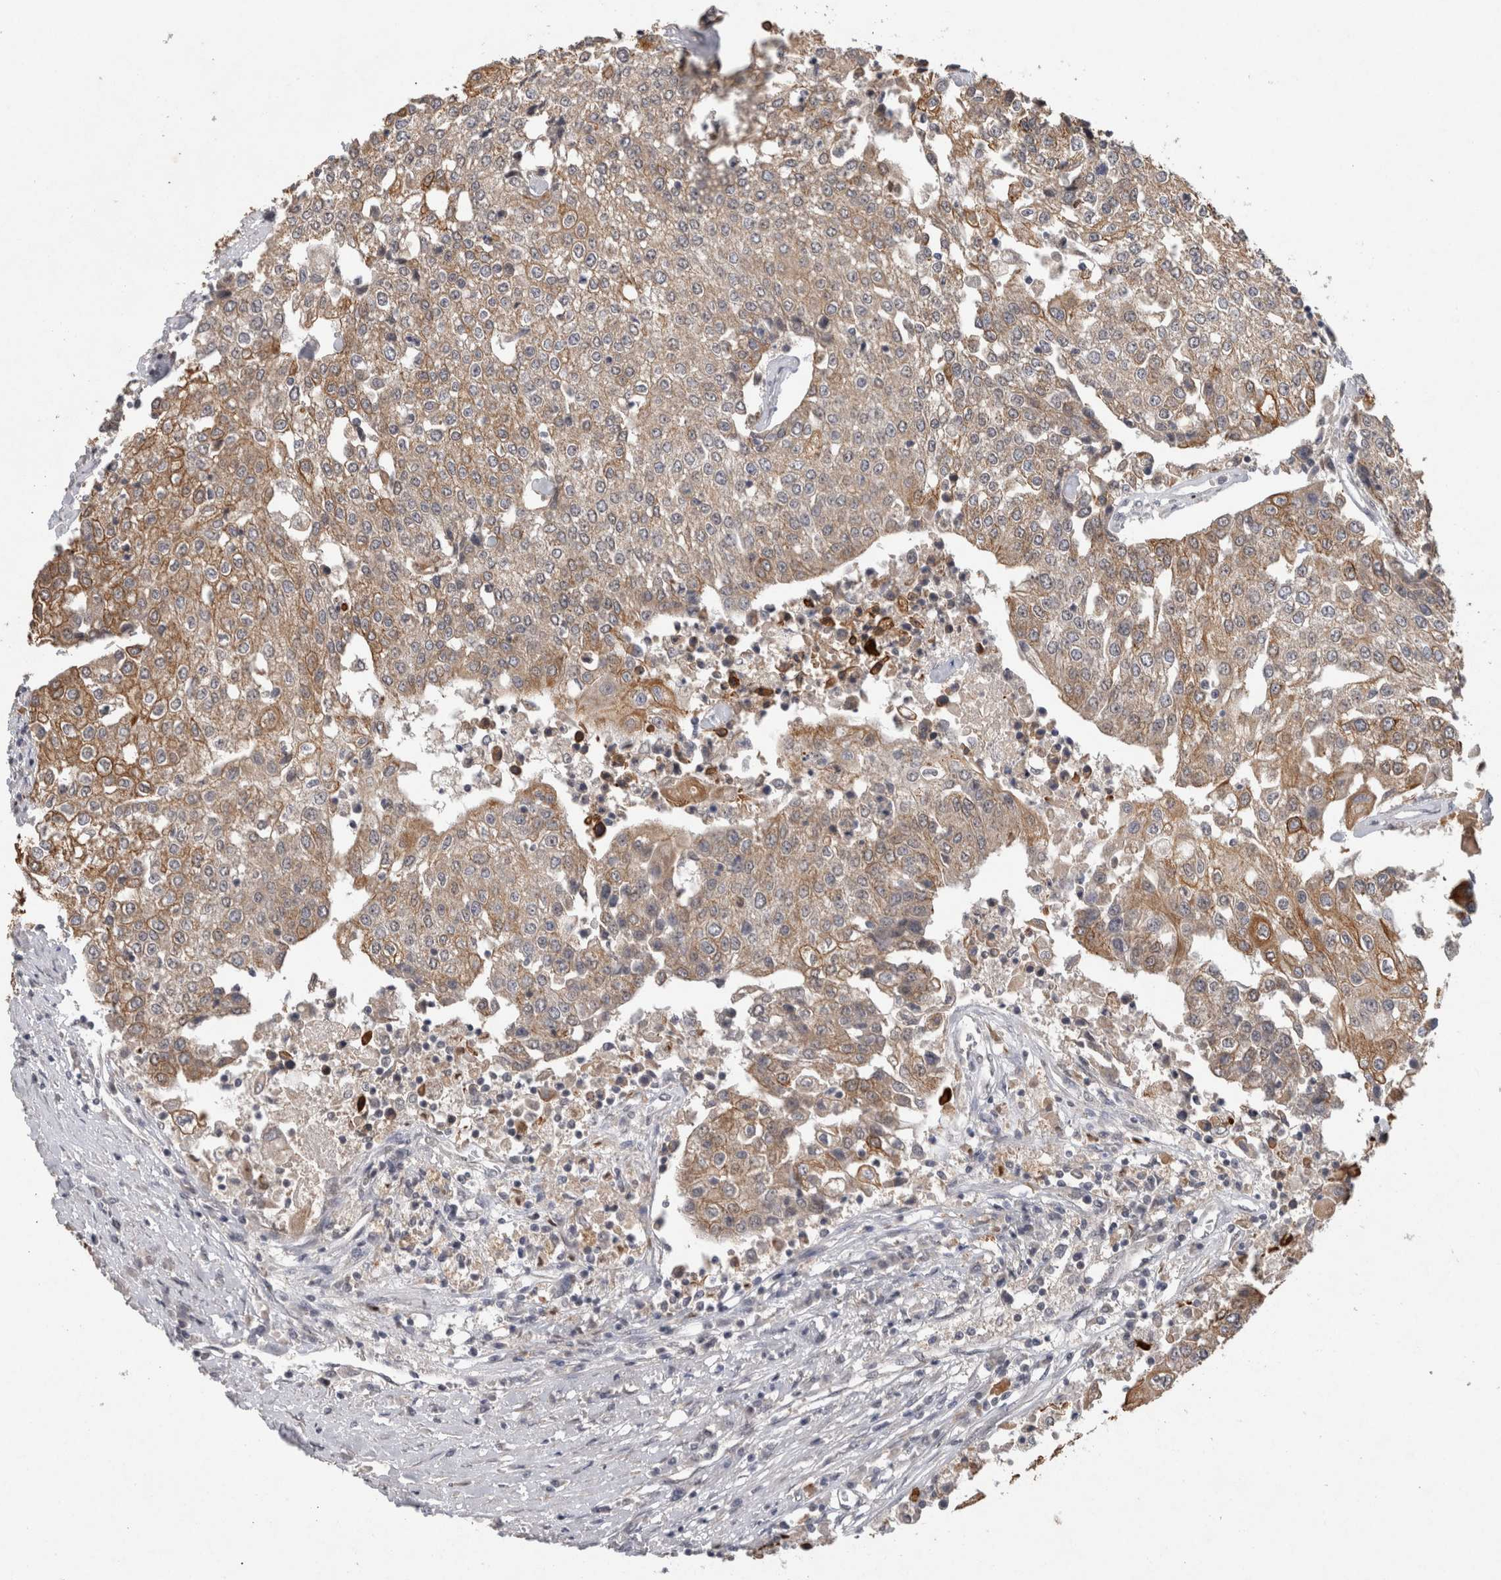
{"staining": {"intensity": "weak", "quantity": "25%-75%", "location": "cytoplasmic/membranous"}, "tissue": "urothelial cancer", "cell_type": "Tumor cells", "image_type": "cancer", "snomed": [{"axis": "morphology", "description": "Urothelial carcinoma, High grade"}, {"axis": "topography", "description": "Urinary bladder"}], "caption": "A brown stain labels weak cytoplasmic/membranous positivity of a protein in human urothelial carcinoma (high-grade) tumor cells.", "gene": "RHPN1", "patient": {"sex": "female", "age": 85}}